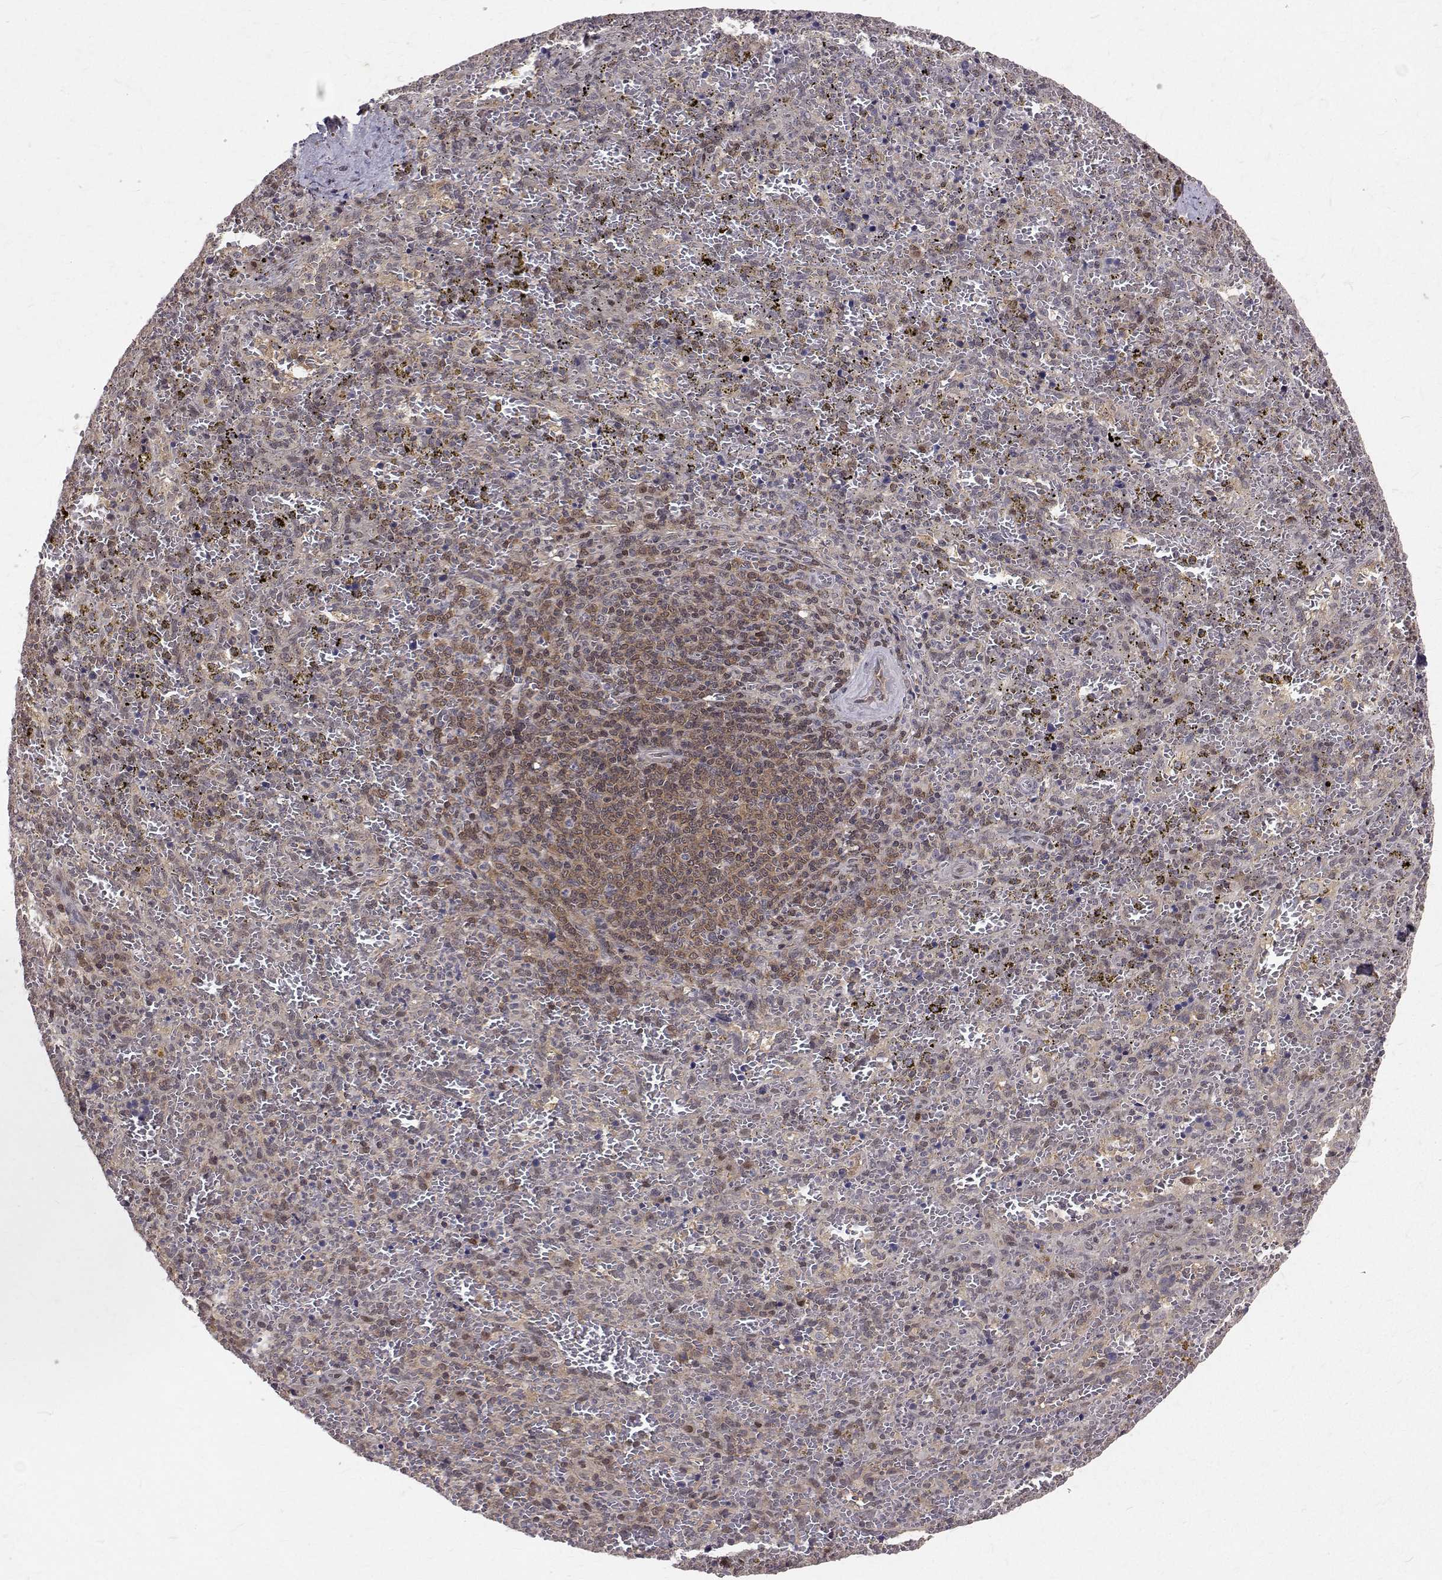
{"staining": {"intensity": "weak", "quantity": "<25%", "location": "cytoplasmic/membranous,nuclear"}, "tissue": "spleen", "cell_type": "Cells in red pulp", "image_type": "normal", "snomed": [{"axis": "morphology", "description": "Normal tissue, NOS"}, {"axis": "topography", "description": "Spleen"}], "caption": "Cells in red pulp show no significant staining in unremarkable spleen. (Brightfield microscopy of DAB (3,3'-diaminobenzidine) immunohistochemistry (IHC) at high magnification).", "gene": "NIF3L1", "patient": {"sex": "female", "age": 50}}